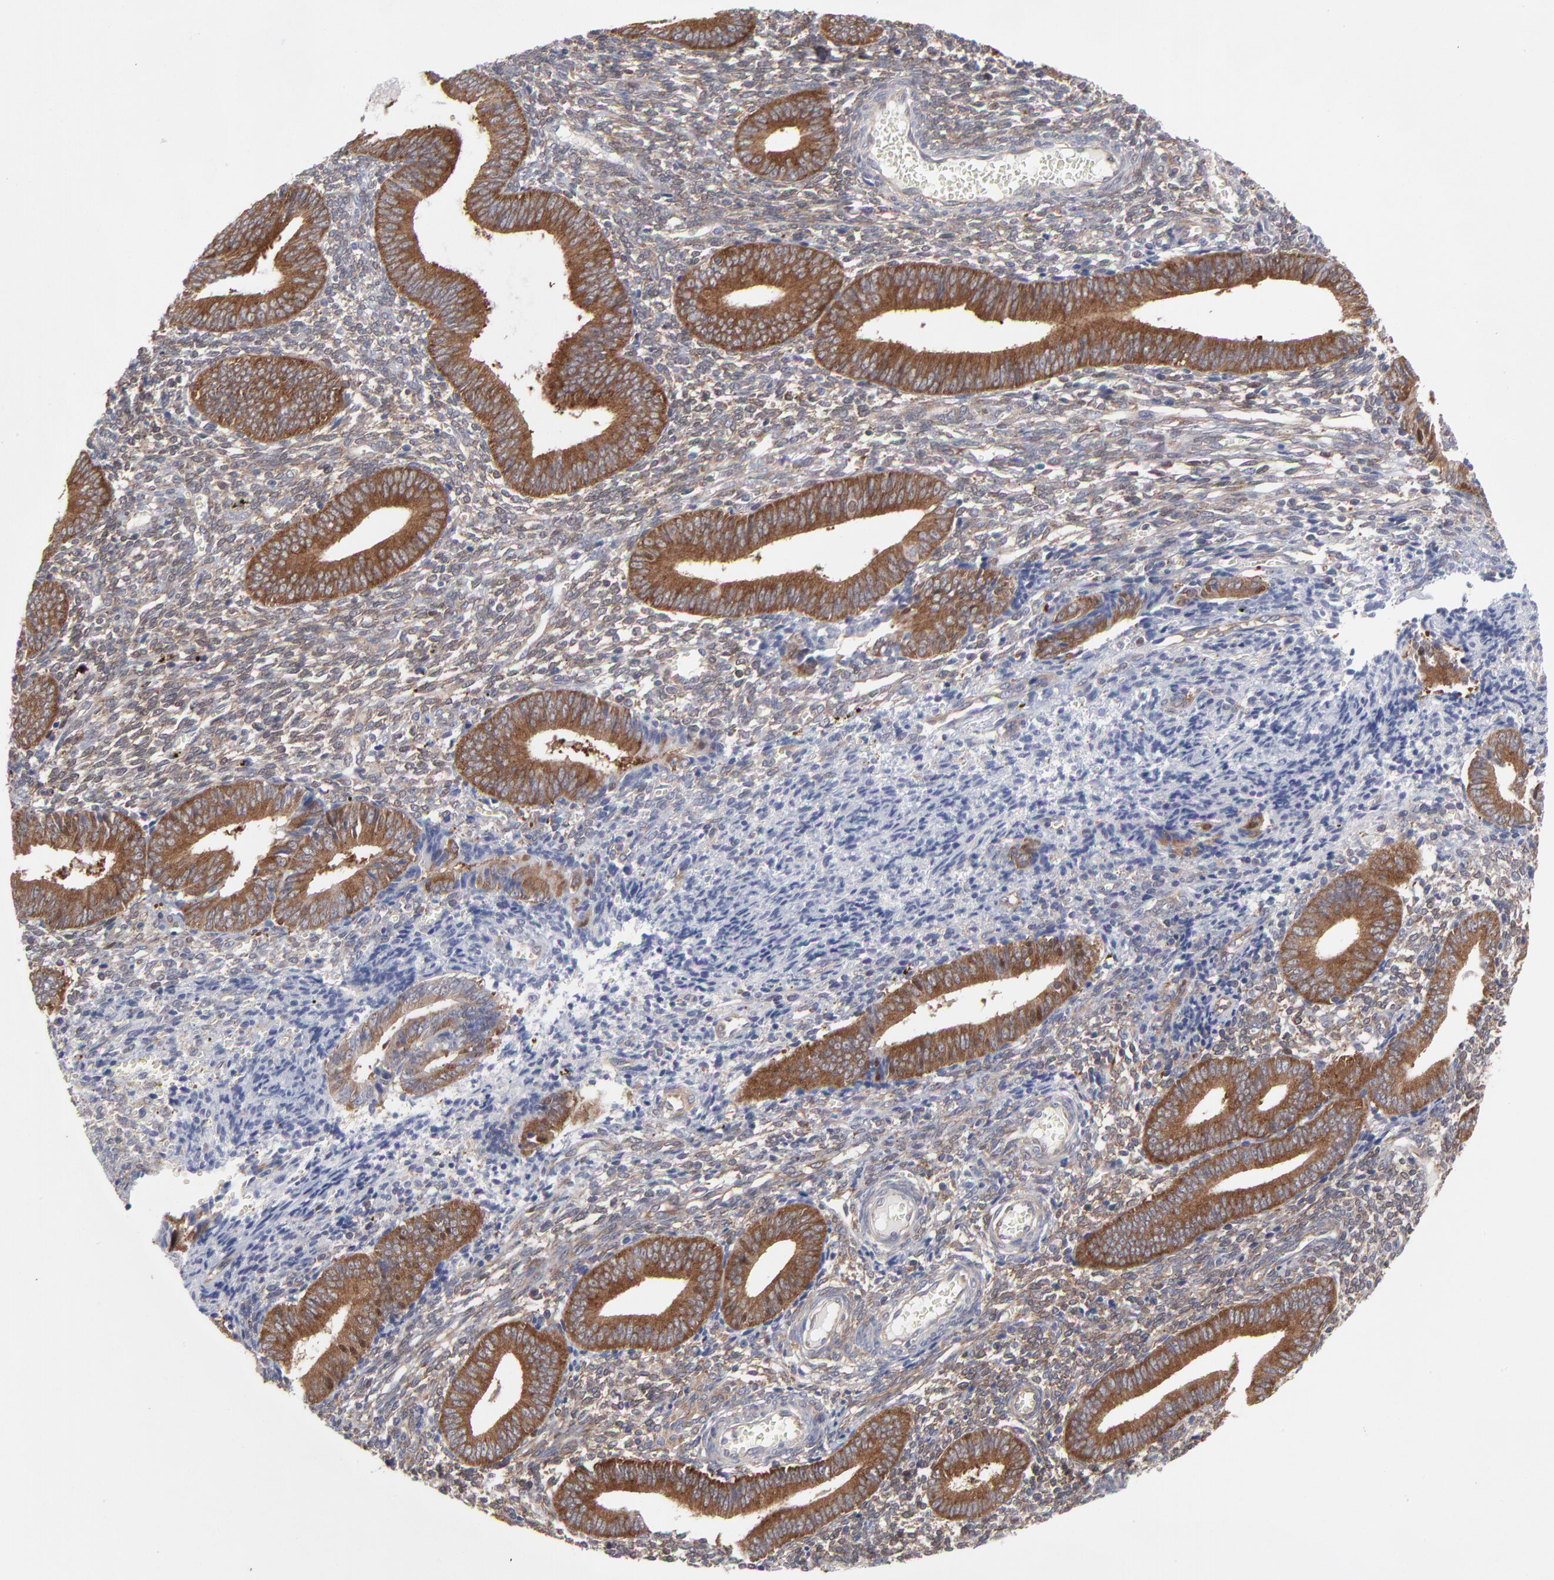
{"staining": {"intensity": "weak", "quantity": "25%-75%", "location": "cytoplasmic/membranous"}, "tissue": "endometrium", "cell_type": "Cells in endometrial stroma", "image_type": "normal", "snomed": [{"axis": "morphology", "description": "Normal tissue, NOS"}, {"axis": "topography", "description": "Uterus"}, {"axis": "topography", "description": "Endometrium"}], "caption": "High-power microscopy captured an immunohistochemistry photomicrograph of benign endometrium, revealing weak cytoplasmic/membranous expression in approximately 25%-75% of cells in endometrial stroma. (DAB = brown stain, brightfield microscopy at high magnification).", "gene": "NFKBIA", "patient": {"sex": "female", "age": 33}}